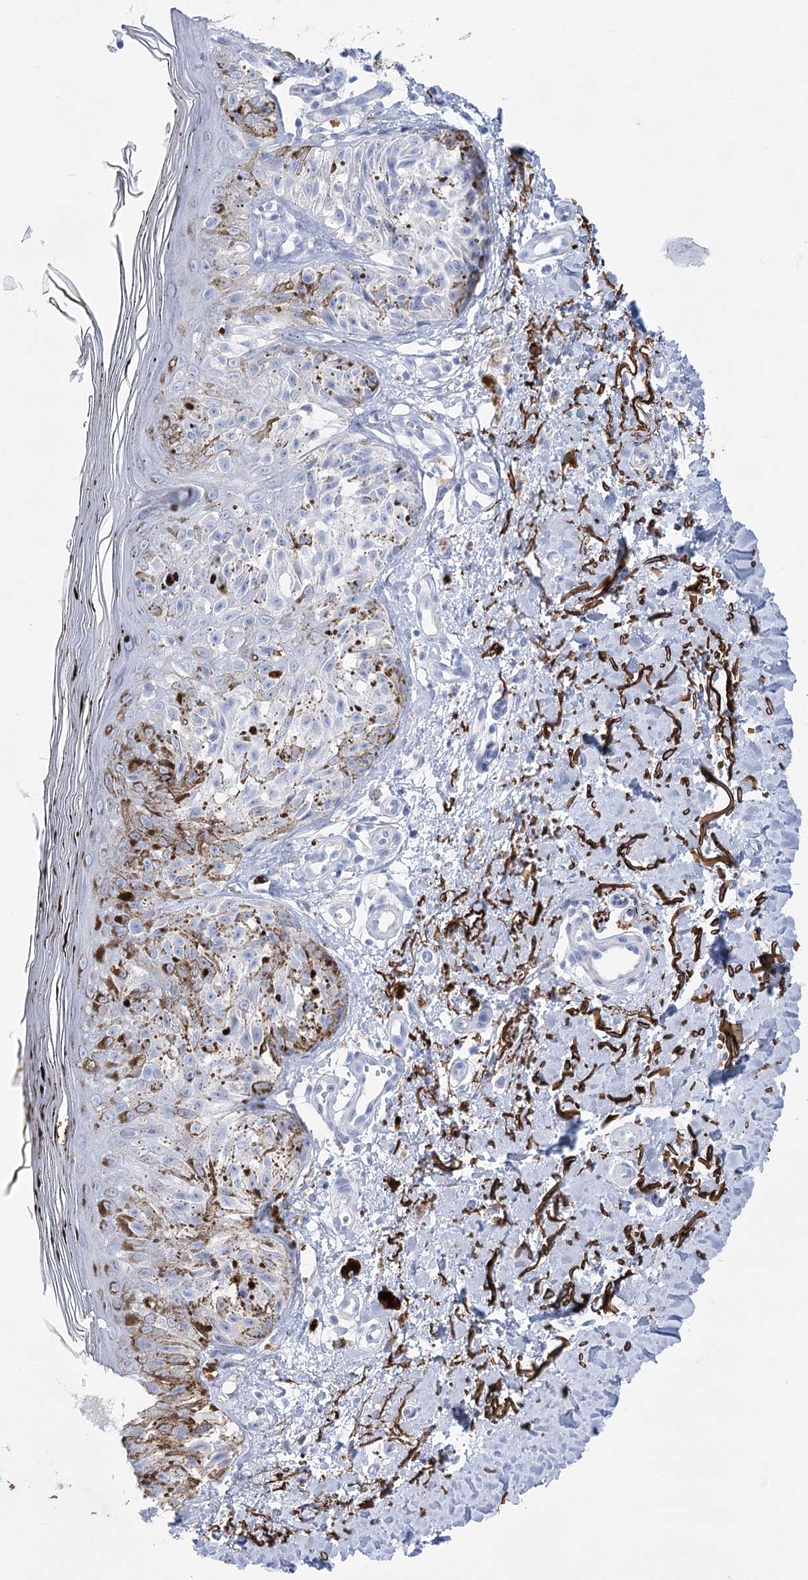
{"staining": {"intensity": "negative", "quantity": "none", "location": "none"}, "tissue": "melanoma", "cell_type": "Tumor cells", "image_type": "cancer", "snomed": [{"axis": "morphology", "description": "Malignant melanoma, NOS"}, {"axis": "topography", "description": "Skin"}], "caption": "Tumor cells show no significant positivity in melanoma.", "gene": "PCDHA1", "patient": {"sex": "female", "age": 50}}